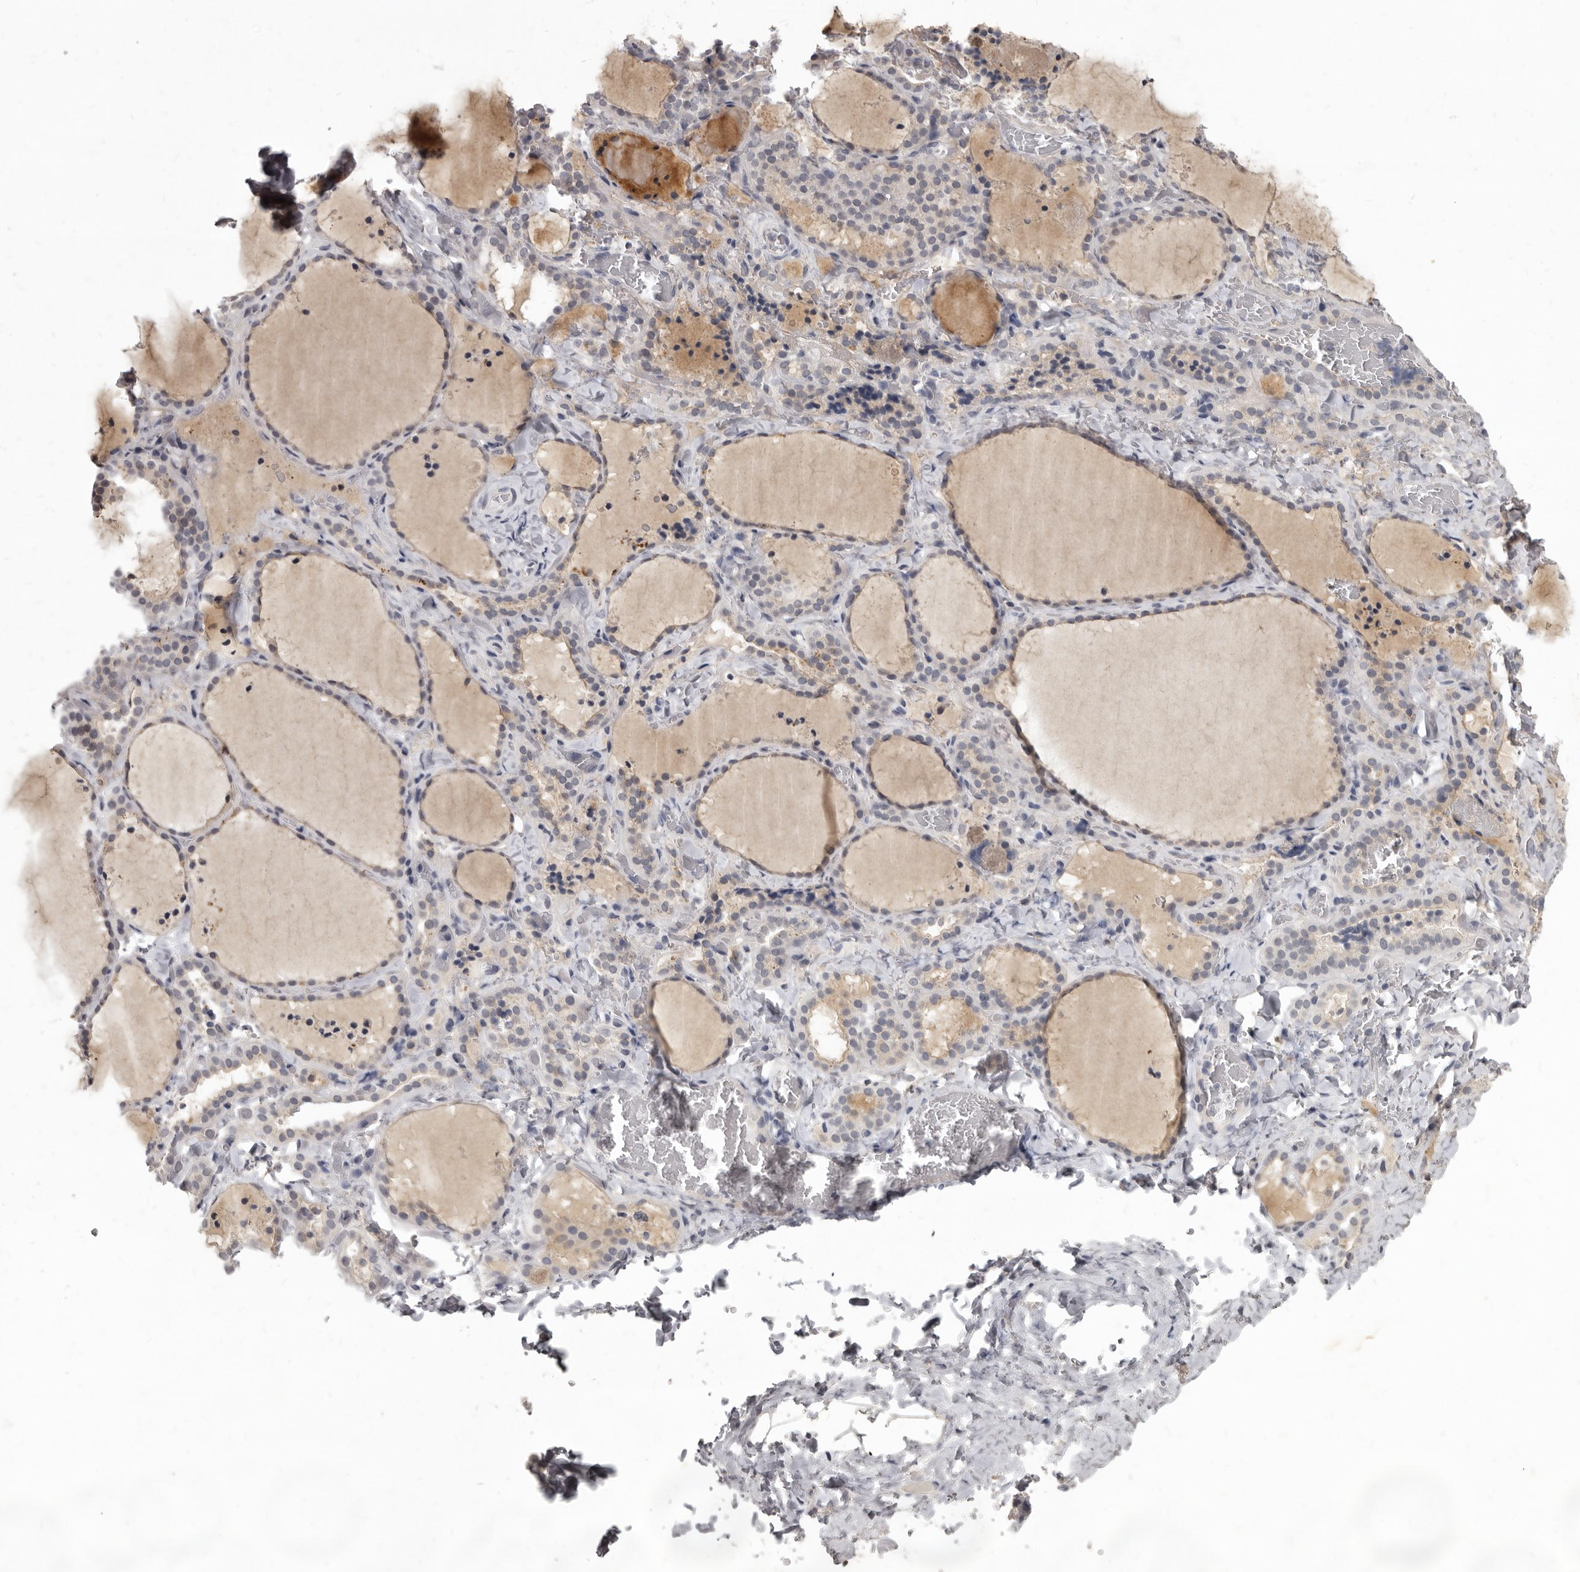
{"staining": {"intensity": "weak", "quantity": "25%-75%", "location": "cytoplasmic/membranous"}, "tissue": "thyroid gland", "cell_type": "Glandular cells", "image_type": "normal", "snomed": [{"axis": "morphology", "description": "Normal tissue, NOS"}, {"axis": "topography", "description": "Thyroid gland"}], "caption": "Protein analysis of normal thyroid gland displays weak cytoplasmic/membranous positivity in about 25%-75% of glandular cells.", "gene": "SULT1E1", "patient": {"sex": "female", "age": 22}}